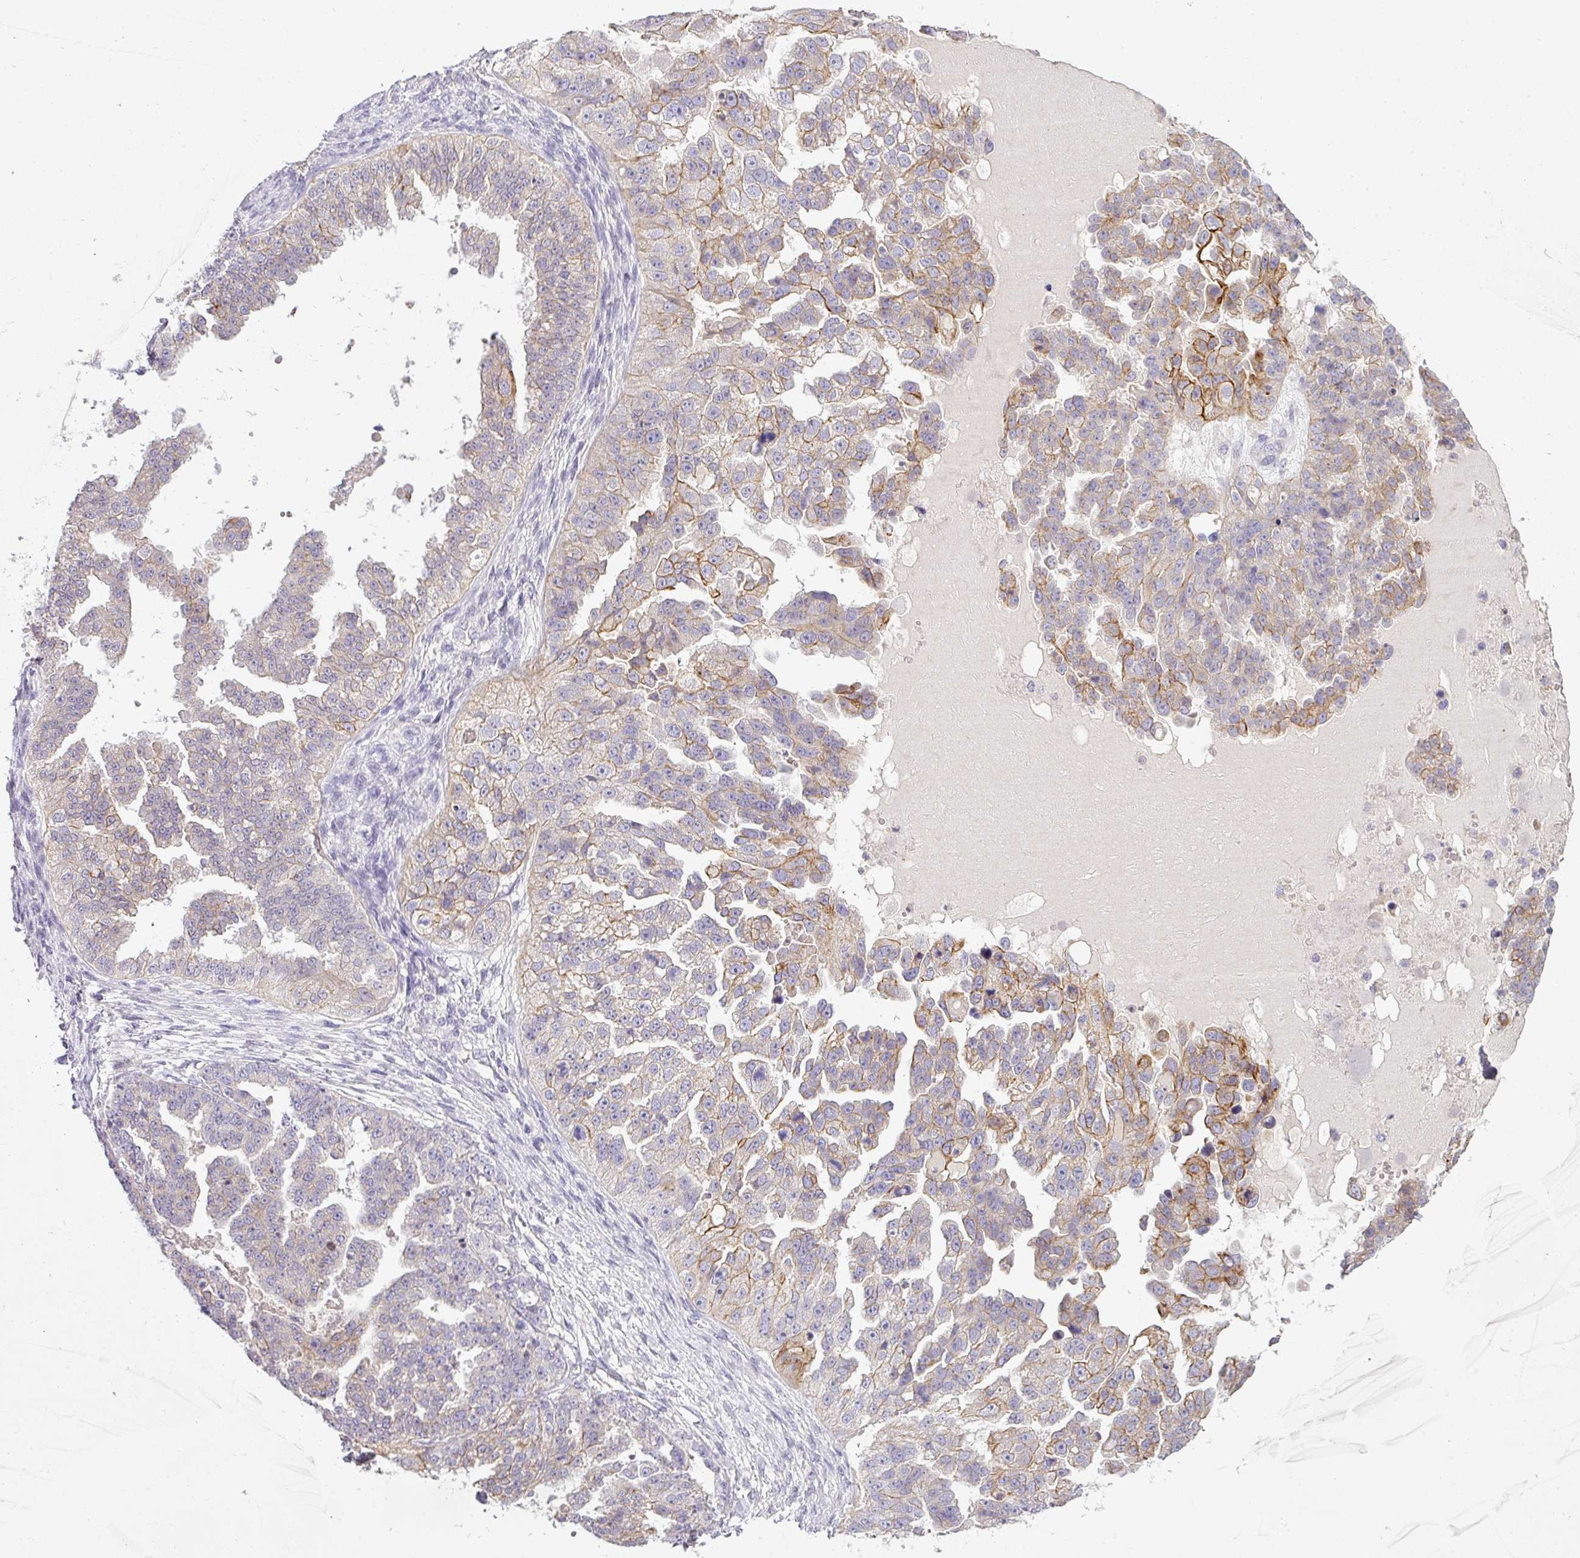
{"staining": {"intensity": "moderate", "quantity": "25%-75%", "location": "cytoplasmic/membranous"}, "tissue": "ovarian cancer", "cell_type": "Tumor cells", "image_type": "cancer", "snomed": [{"axis": "morphology", "description": "Cystadenocarcinoma, serous, NOS"}, {"axis": "topography", "description": "Ovary"}], "caption": "Human ovarian cancer (serous cystadenocarcinoma) stained for a protein (brown) shows moderate cytoplasmic/membranous positive positivity in about 25%-75% of tumor cells.", "gene": "ASXL3", "patient": {"sex": "female", "age": 58}}